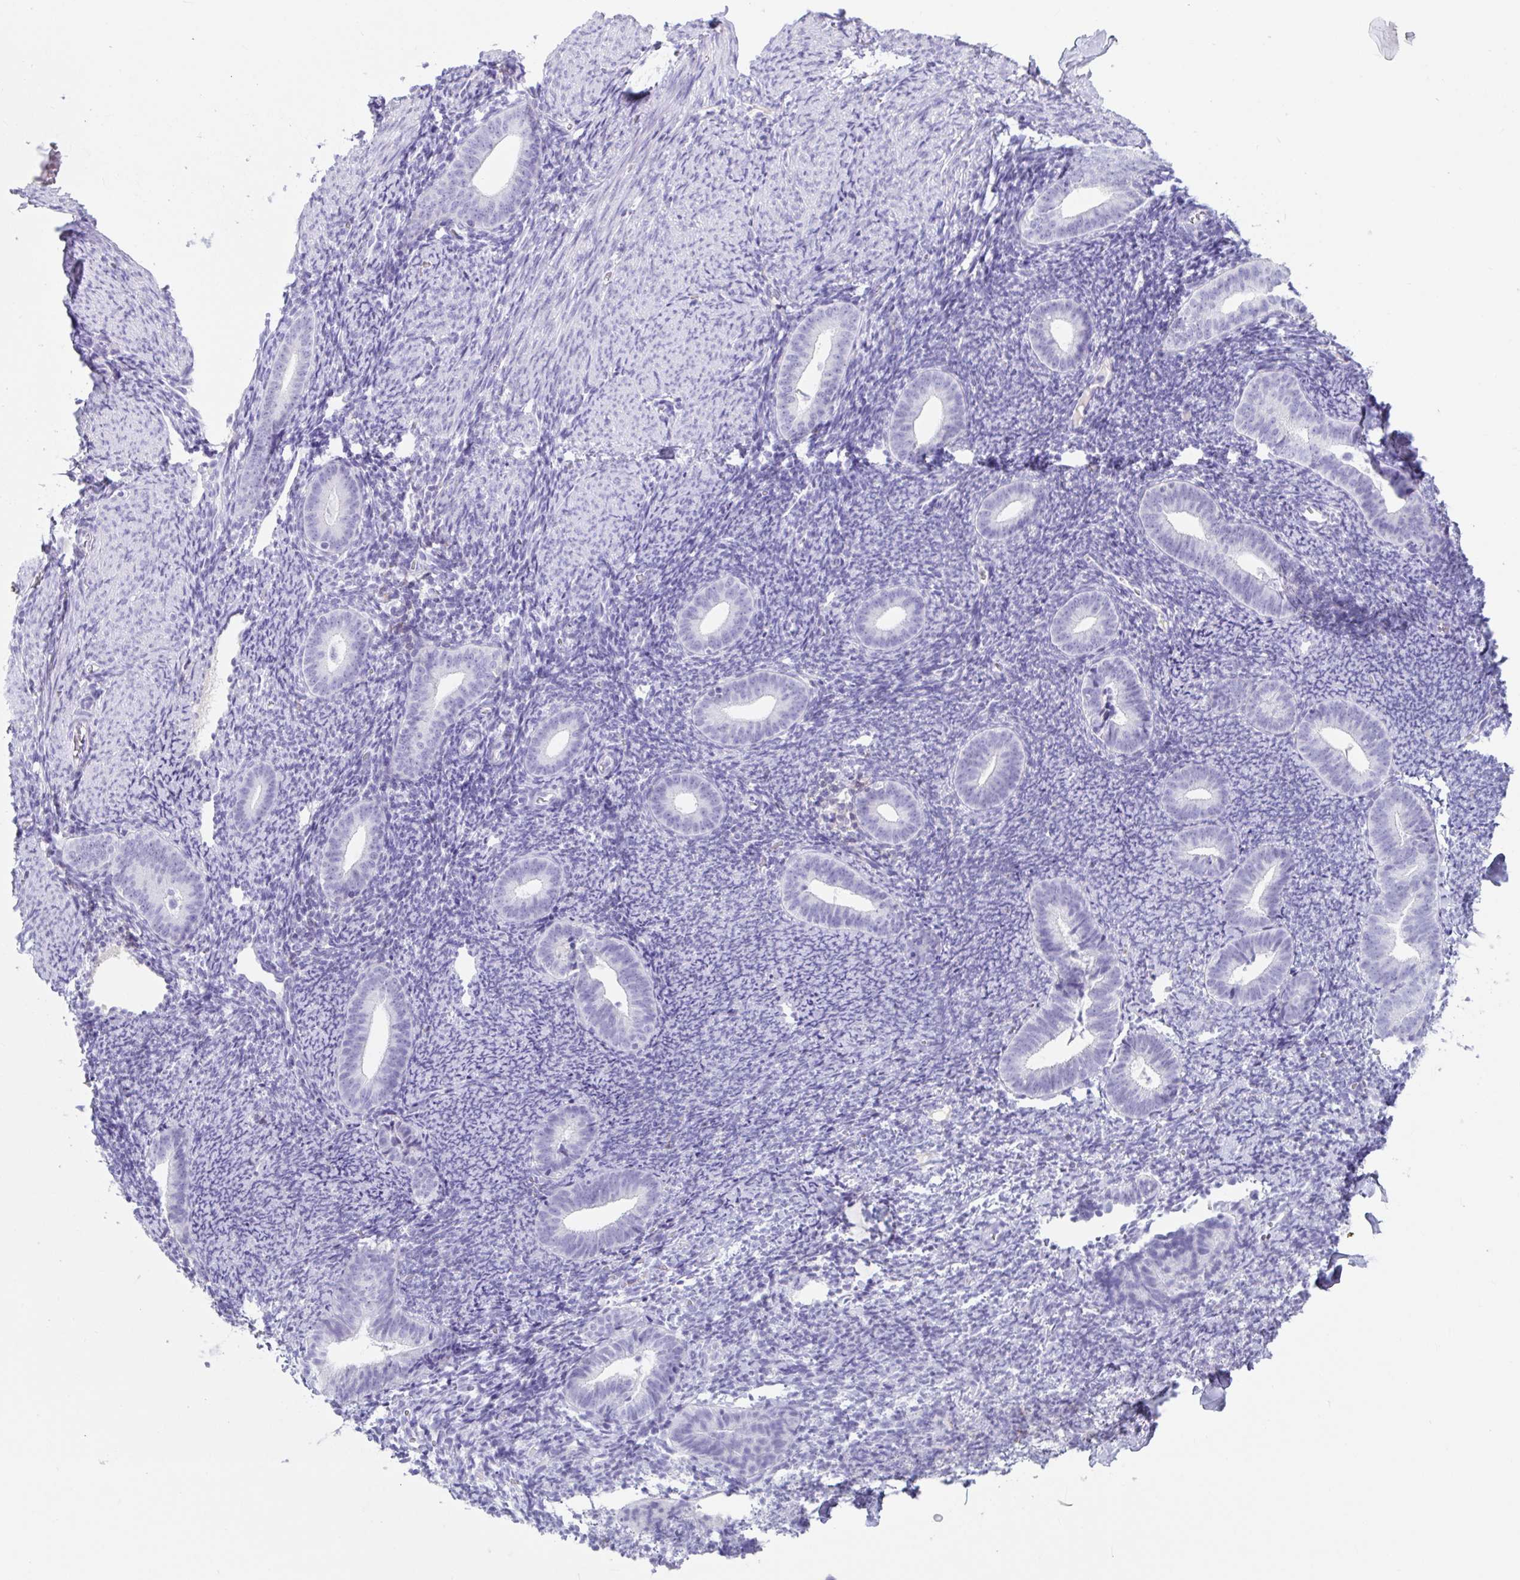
{"staining": {"intensity": "negative", "quantity": "none", "location": "none"}, "tissue": "endometrium", "cell_type": "Cells in endometrial stroma", "image_type": "normal", "snomed": [{"axis": "morphology", "description": "Normal tissue, NOS"}, {"axis": "topography", "description": "Endometrium"}], "caption": "IHC of normal endometrium reveals no staining in cells in endometrial stroma.", "gene": "PLA2G1B", "patient": {"sex": "female", "age": 39}}